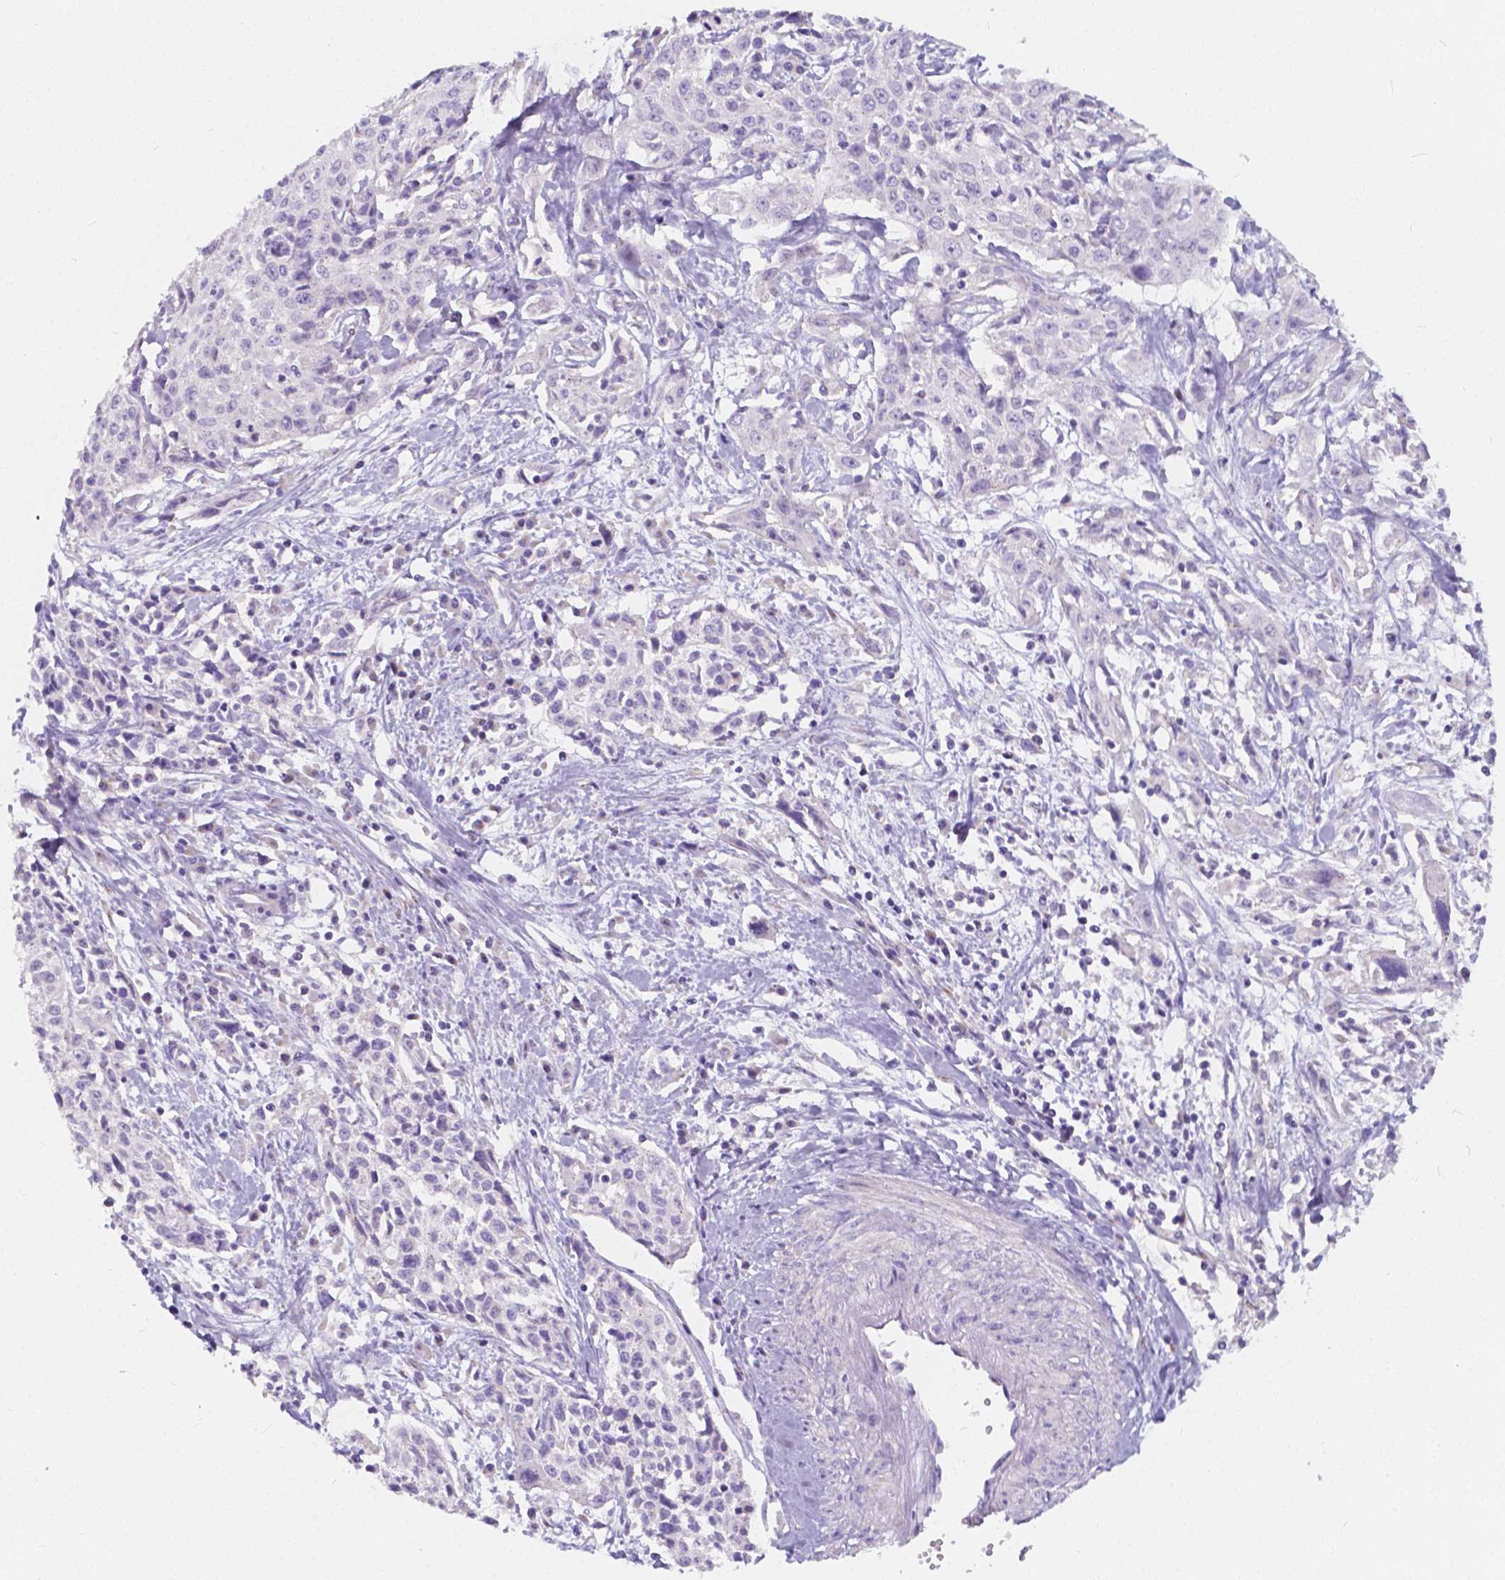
{"staining": {"intensity": "negative", "quantity": "none", "location": "none"}, "tissue": "cervical cancer", "cell_type": "Tumor cells", "image_type": "cancer", "snomed": [{"axis": "morphology", "description": "Squamous cell carcinoma, NOS"}, {"axis": "topography", "description": "Cervix"}], "caption": "This is an IHC image of cervical squamous cell carcinoma. There is no staining in tumor cells.", "gene": "RNF186", "patient": {"sex": "female", "age": 38}}